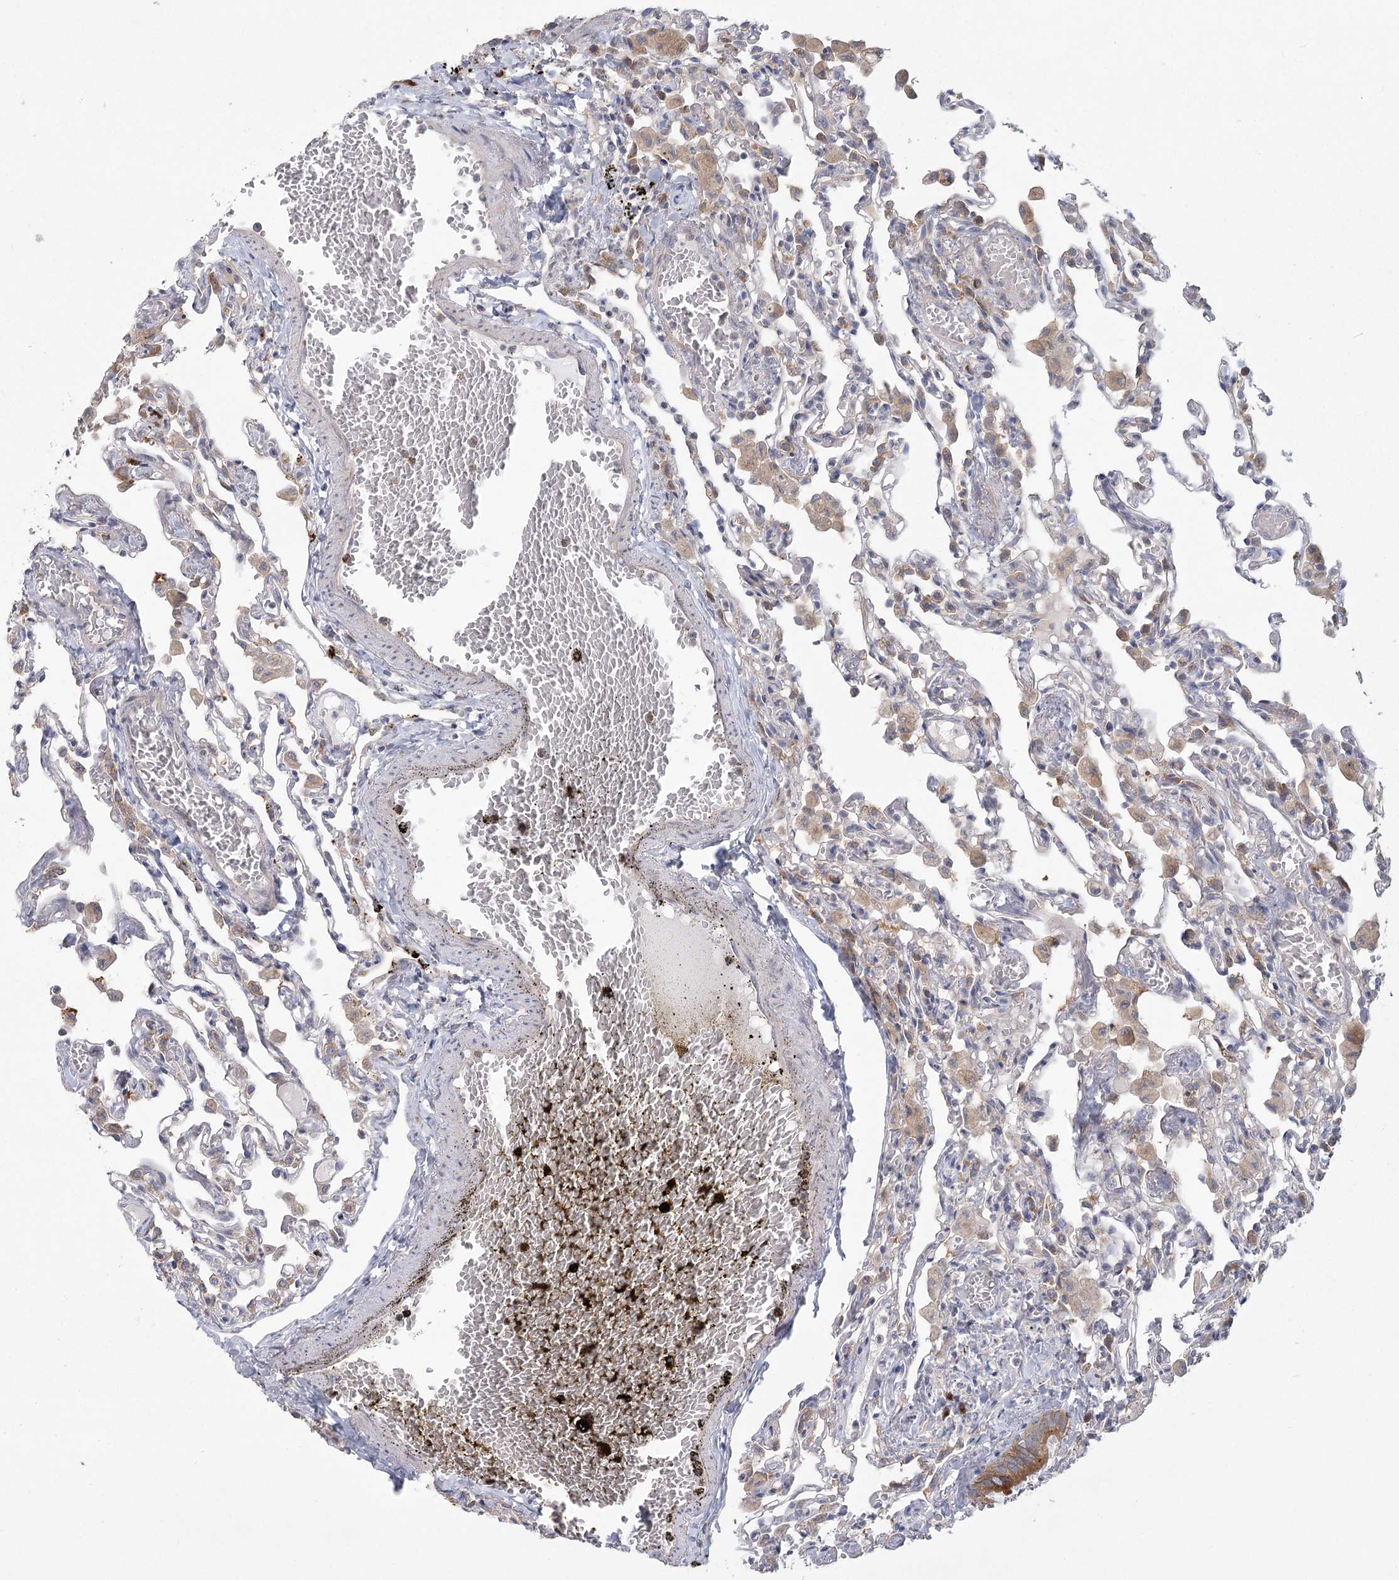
{"staining": {"intensity": "moderate", "quantity": "<25%", "location": "cytoplasmic/membranous"}, "tissue": "lung", "cell_type": "Alveolar cells", "image_type": "normal", "snomed": [{"axis": "morphology", "description": "Normal tissue, NOS"}, {"axis": "topography", "description": "Bronchus"}, {"axis": "topography", "description": "Lung"}], "caption": "Immunohistochemistry (IHC) photomicrograph of normal lung stained for a protein (brown), which reveals low levels of moderate cytoplasmic/membranous expression in about <25% of alveolar cells.", "gene": "CNTLN", "patient": {"sex": "female", "age": 49}}